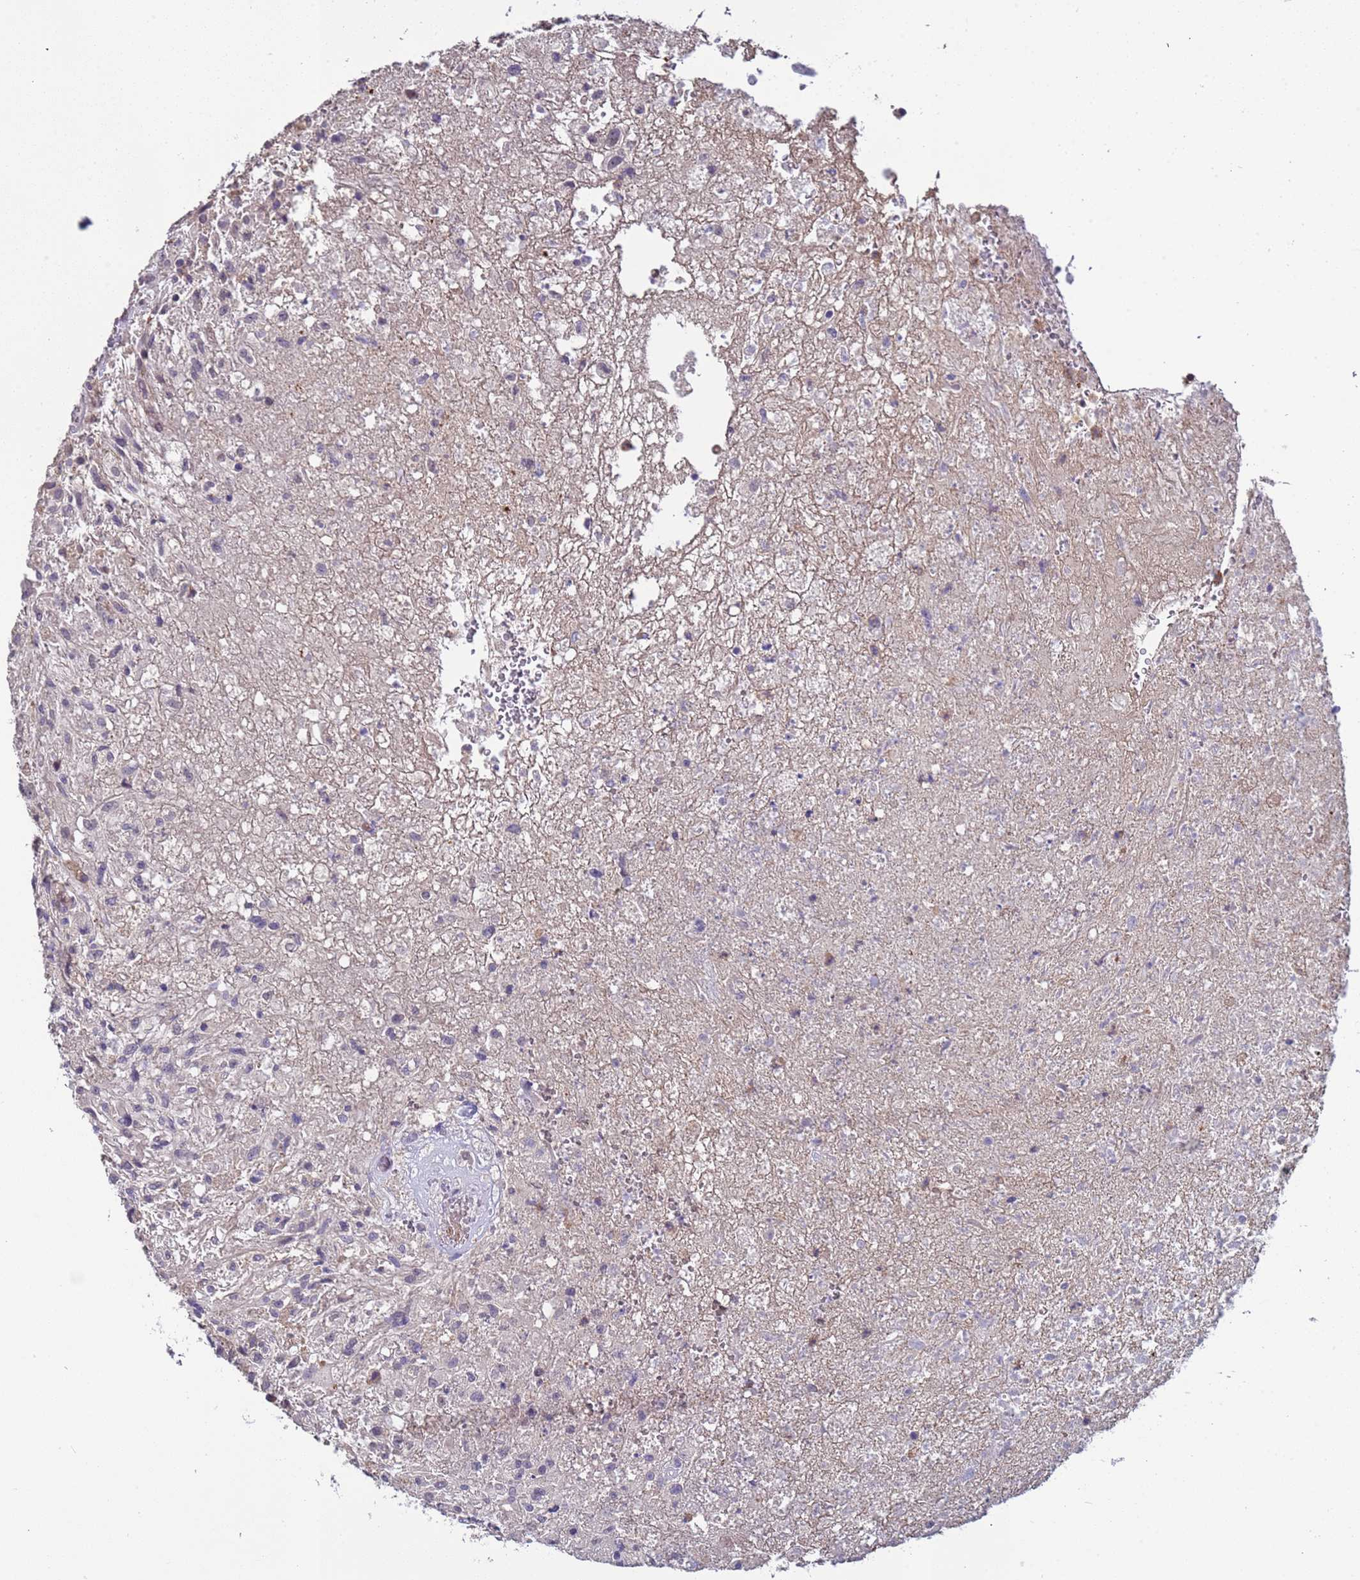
{"staining": {"intensity": "negative", "quantity": "none", "location": "none"}, "tissue": "glioma", "cell_type": "Tumor cells", "image_type": "cancer", "snomed": [{"axis": "morphology", "description": "Glioma, malignant, High grade"}, {"axis": "topography", "description": "Brain"}], "caption": "Immunohistochemistry image of malignant glioma (high-grade) stained for a protein (brown), which exhibits no positivity in tumor cells.", "gene": "ZNF248", "patient": {"sex": "male", "age": 56}}